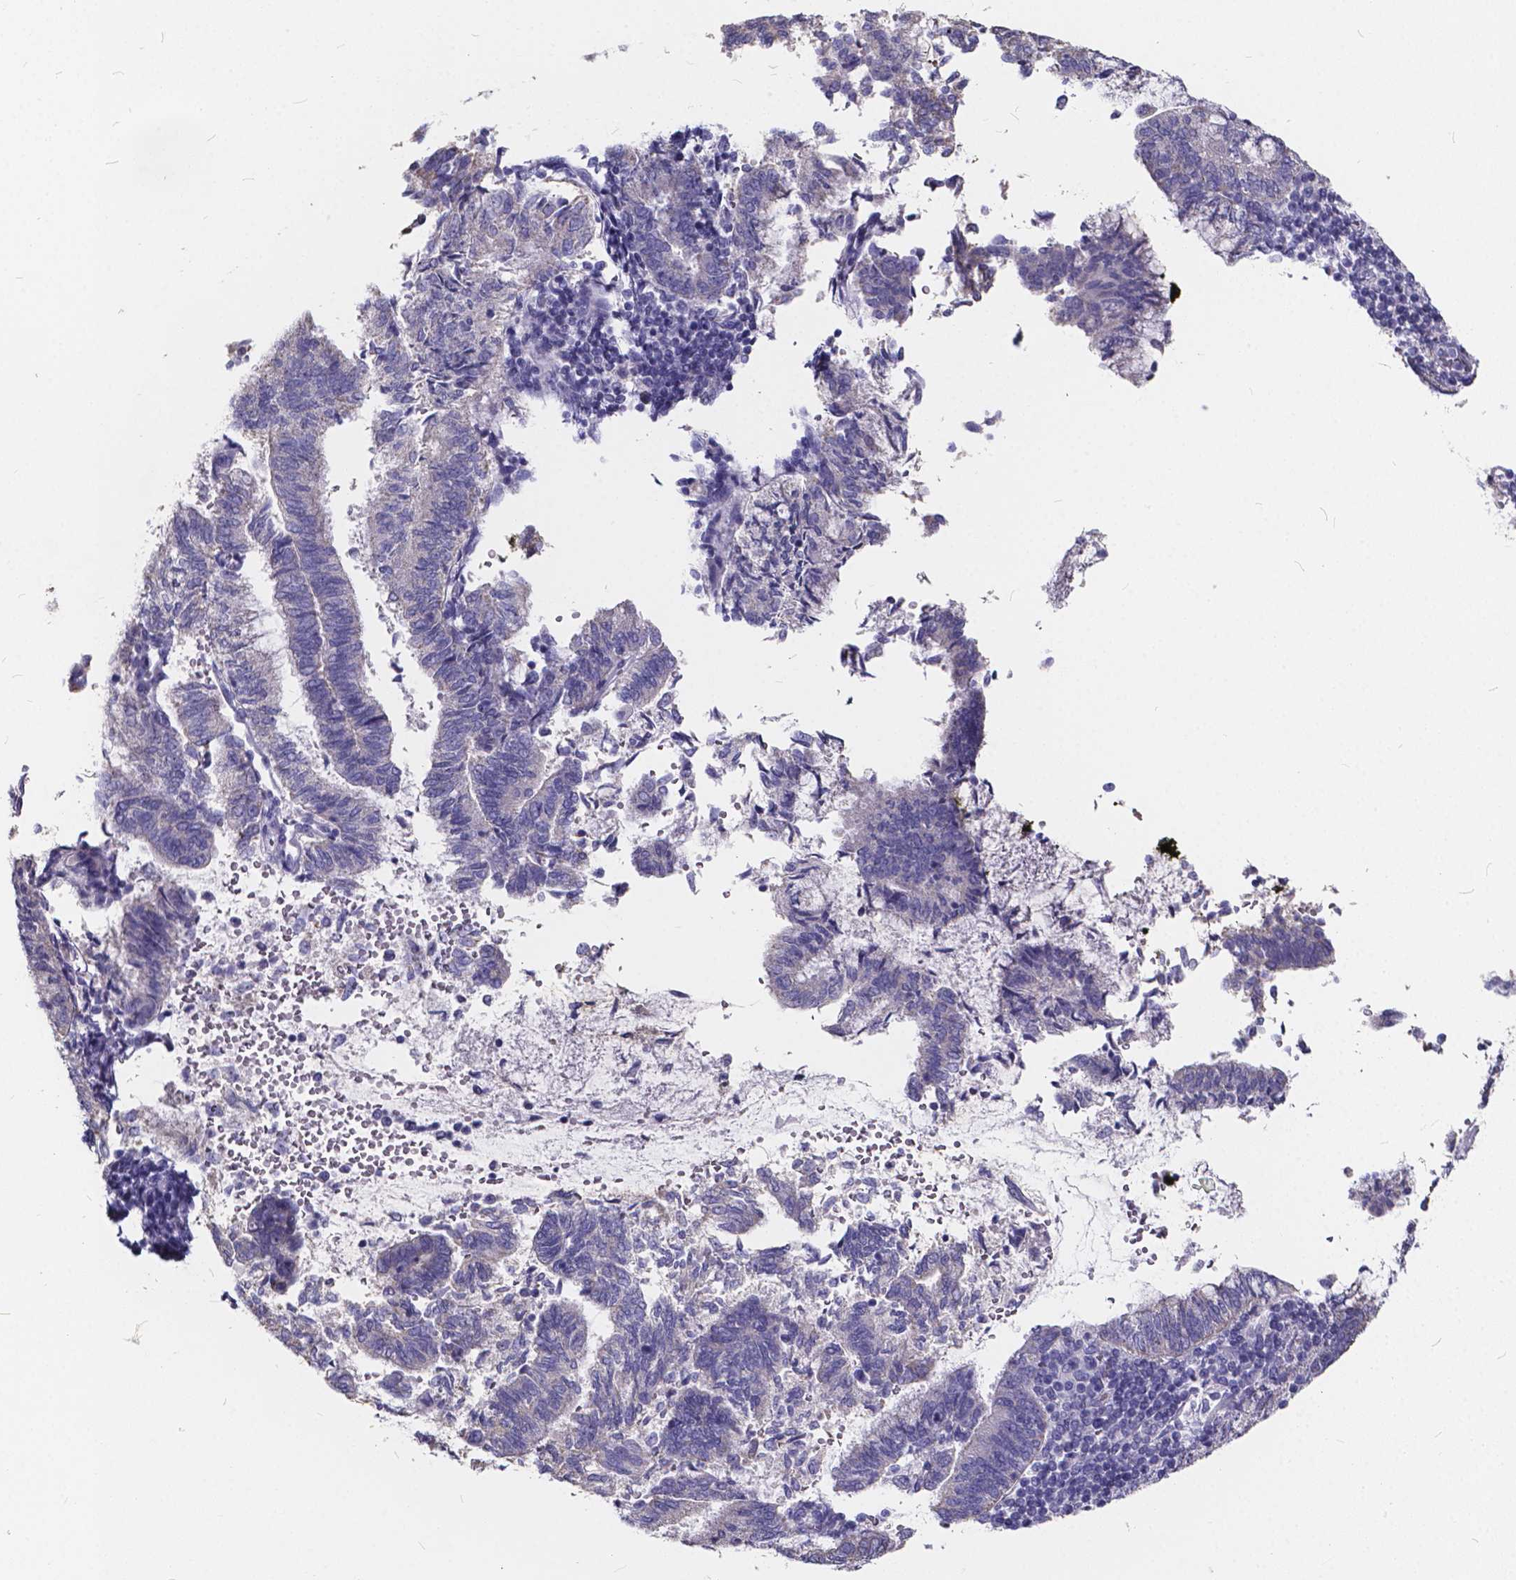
{"staining": {"intensity": "negative", "quantity": "none", "location": "none"}, "tissue": "endometrial cancer", "cell_type": "Tumor cells", "image_type": "cancer", "snomed": [{"axis": "morphology", "description": "Adenocarcinoma, NOS"}, {"axis": "topography", "description": "Endometrium"}], "caption": "Image shows no significant protein positivity in tumor cells of endometrial adenocarcinoma.", "gene": "SPEF2", "patient": {"sex": "female", "age": 65}}